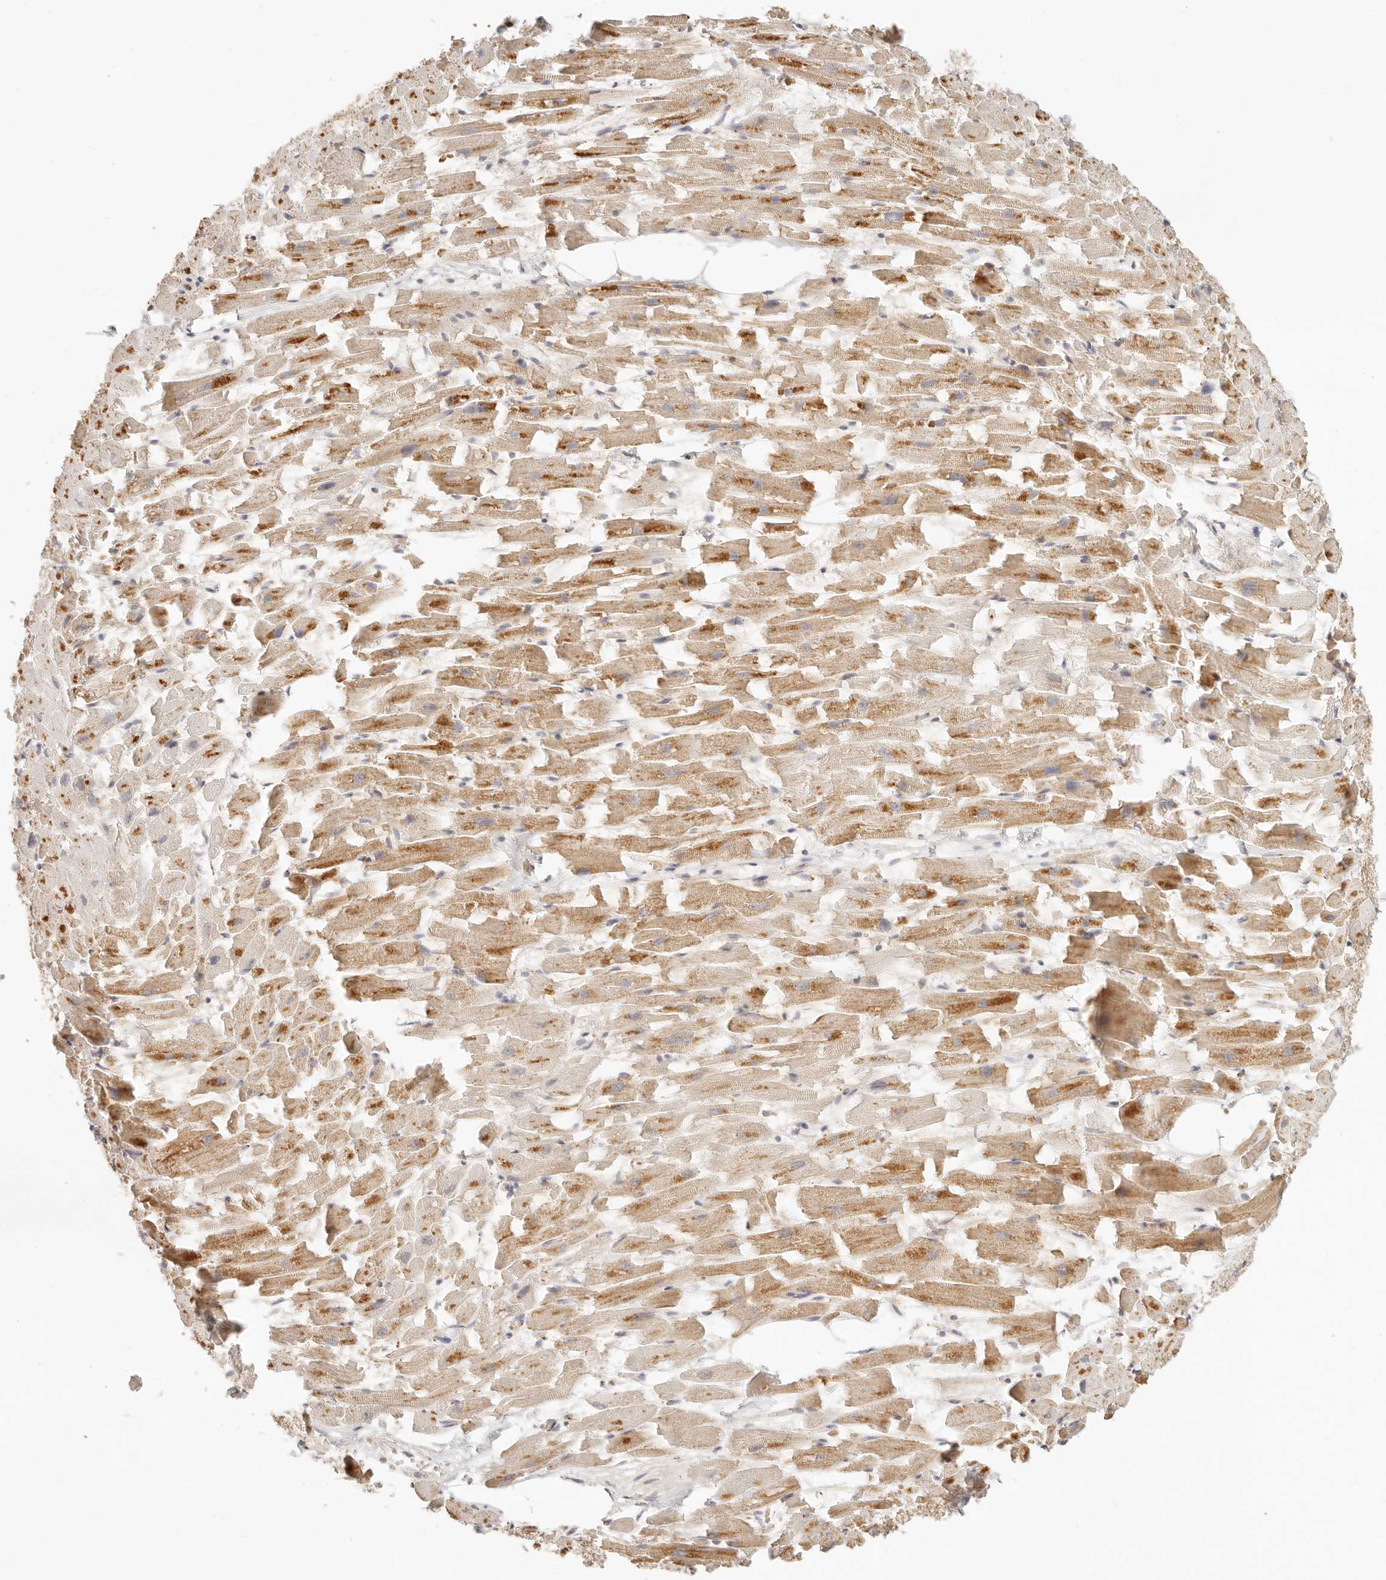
{"staining": {"intensity": "moderate", "quantity": ">75%", "location": "cytoplasmic/membranous"}, "tissue": "heart muscle", "cell_type": "Cardiomyocytes", "image_type": "normal", "snomed": [{"axis": "morphology", "description": "Normal tissue, NOS"}, {"axis": "topography", "description": "Heart"}], "caption": "Moderate cytoplasmic/membranous protein expression is seen in about >75% of cardiomyocytes in heart muscle. (DAB IHC with brightfield microscopy, high magnification).", "gene": "FAM20B", "patient": {"sex": "female", "age": 64}}